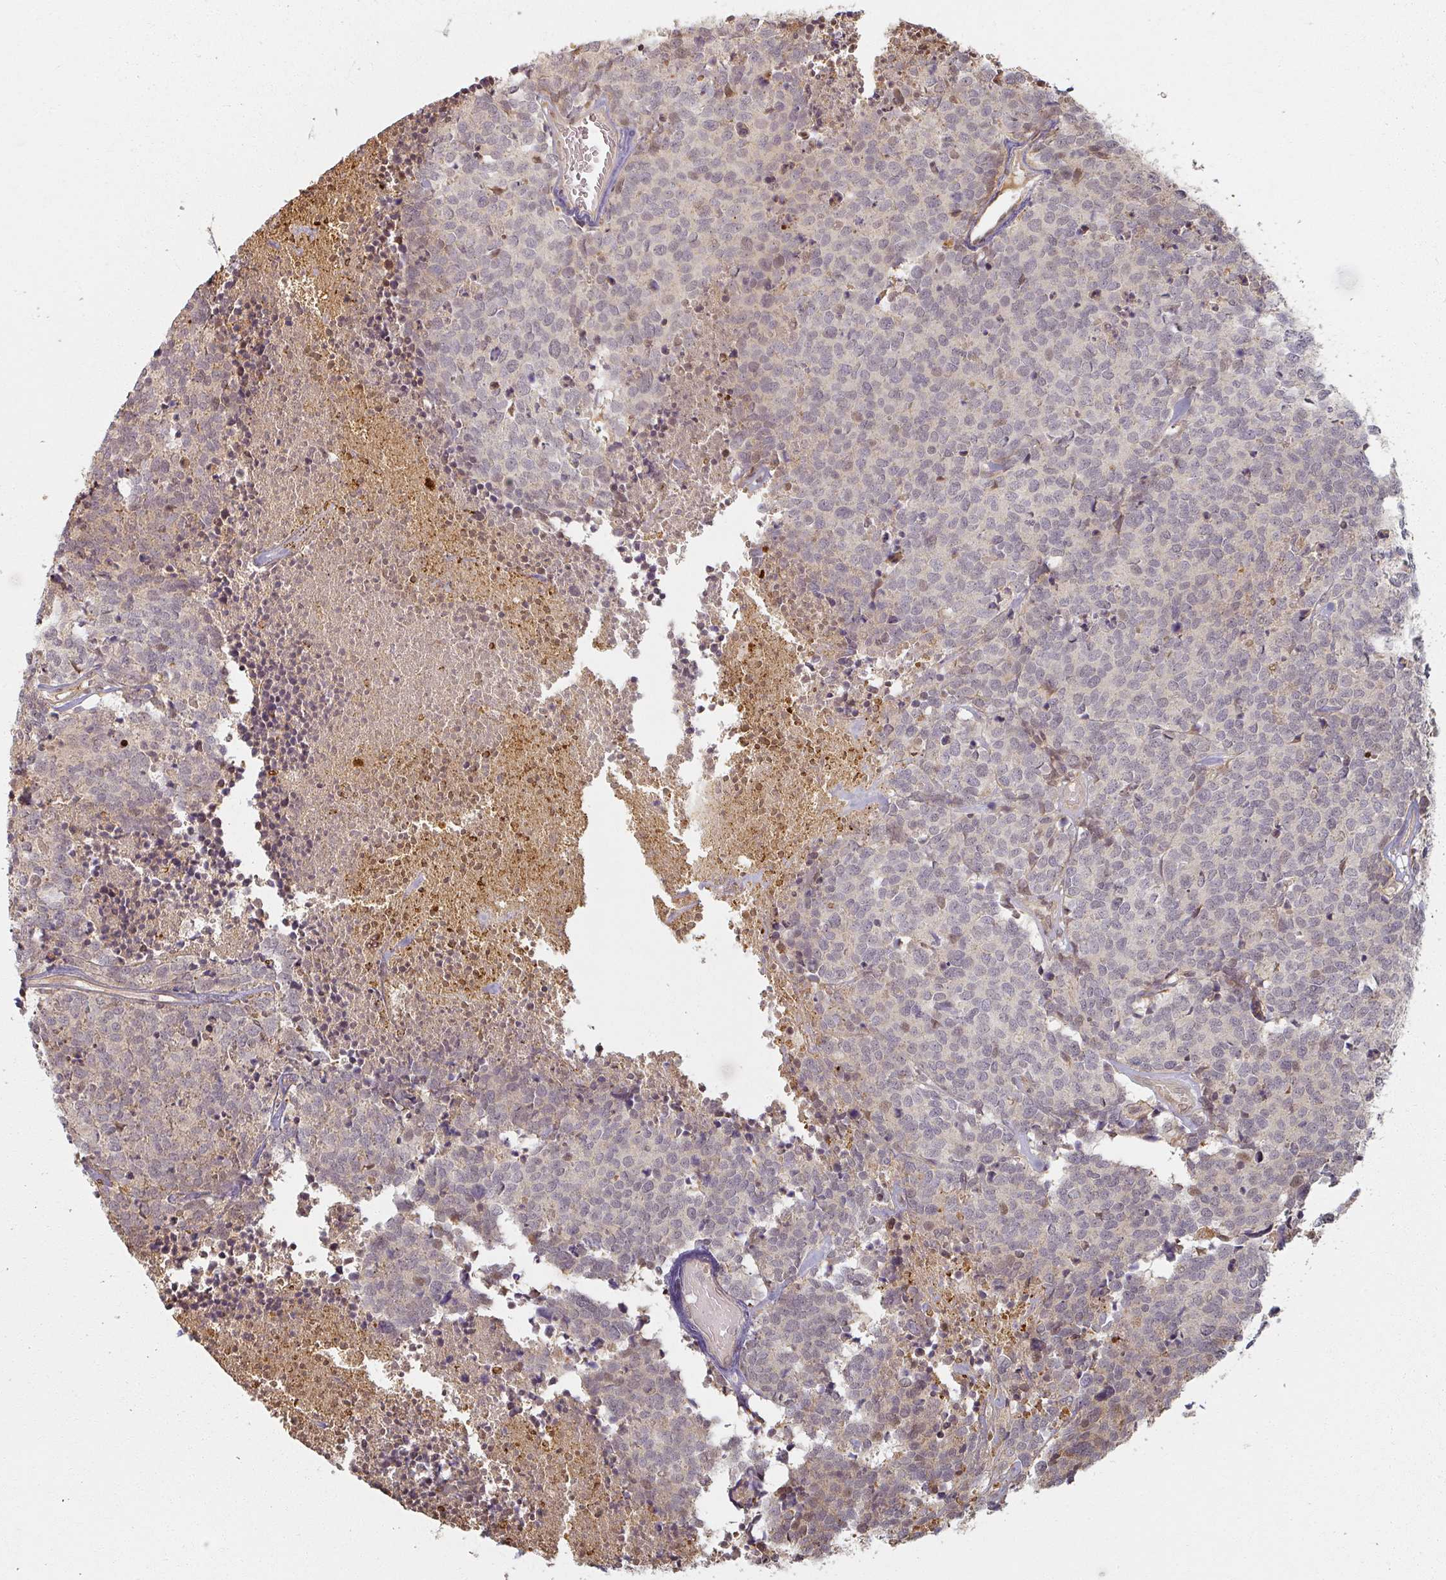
{"staining": {"intensity": "weak", "quantity": "<25%", "location": "cytoplasmic/membranous,nuclear"}, "tissue": "carcinoid", "cell_type": "Tumor cells", "image_type": "cancer", "snomed": [{"axis": "morphology", "description": "Carcinoid, malignant, NOS"}, {"axis": "topography", "description": "Skin"}], "caption": "Histopathology image shows no protein staining in tumor cells of carcinoid tissue.", "gene": "MED19", "patient": {"sex": "female", "age": 79}}